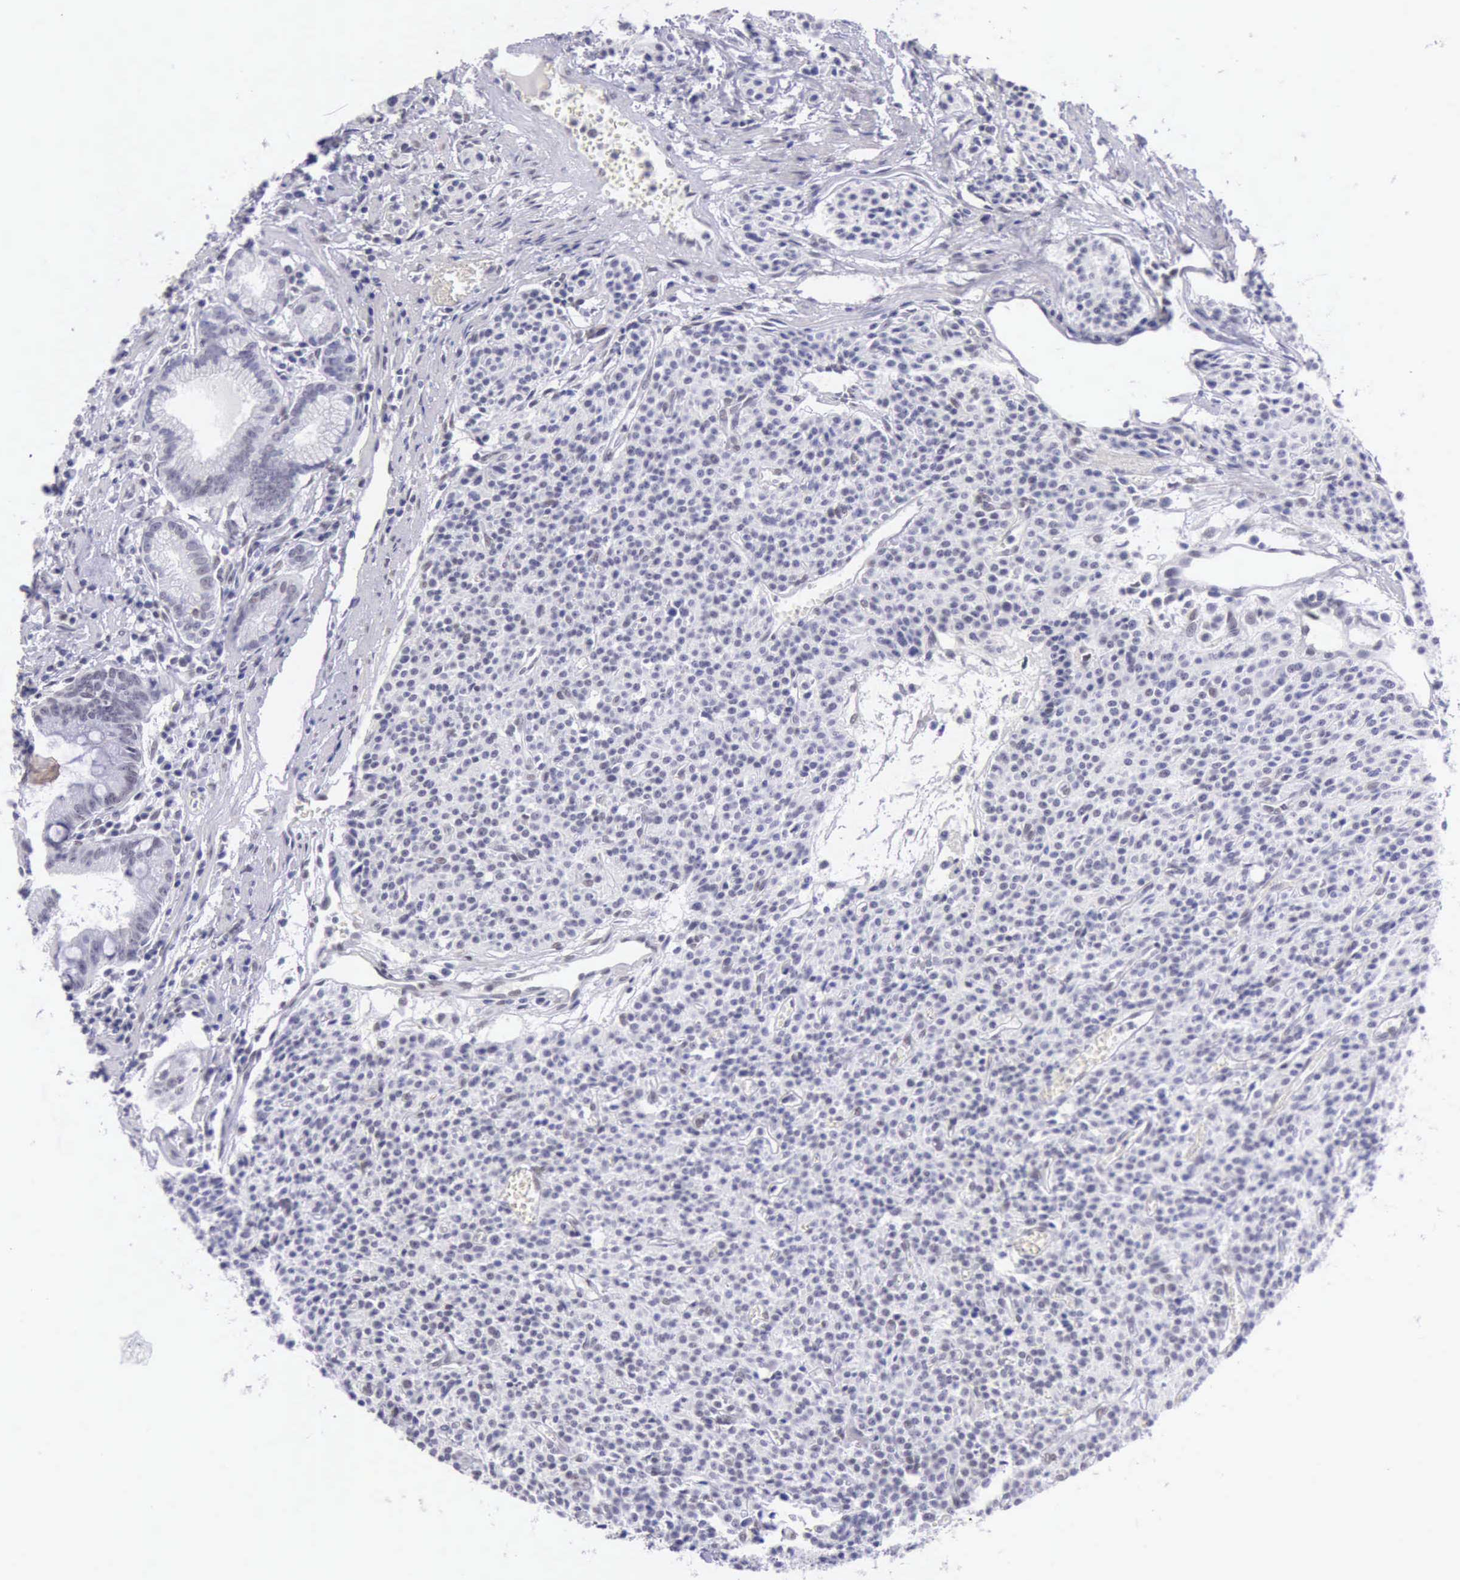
{"staining": {"intensity": "negative", "quantity": "none", "location": "none"}, "tissue": "carcinoid", "cell_type": "Tumor cells", "image_type": "cancer", "snomed": [{"axis": "morphology", "description": "Carcinoid, malignant, NOS"}, {"axis": "topography", "description": "Stomach"}], "caption": "IHC photomicrograph of neoplastic tissue: carcinoid (malignant) stained with DAB exhibits no significant protein staining in tumor cells.", "gene": "EP300", "patient": {"sex": "female", "age": 76}}